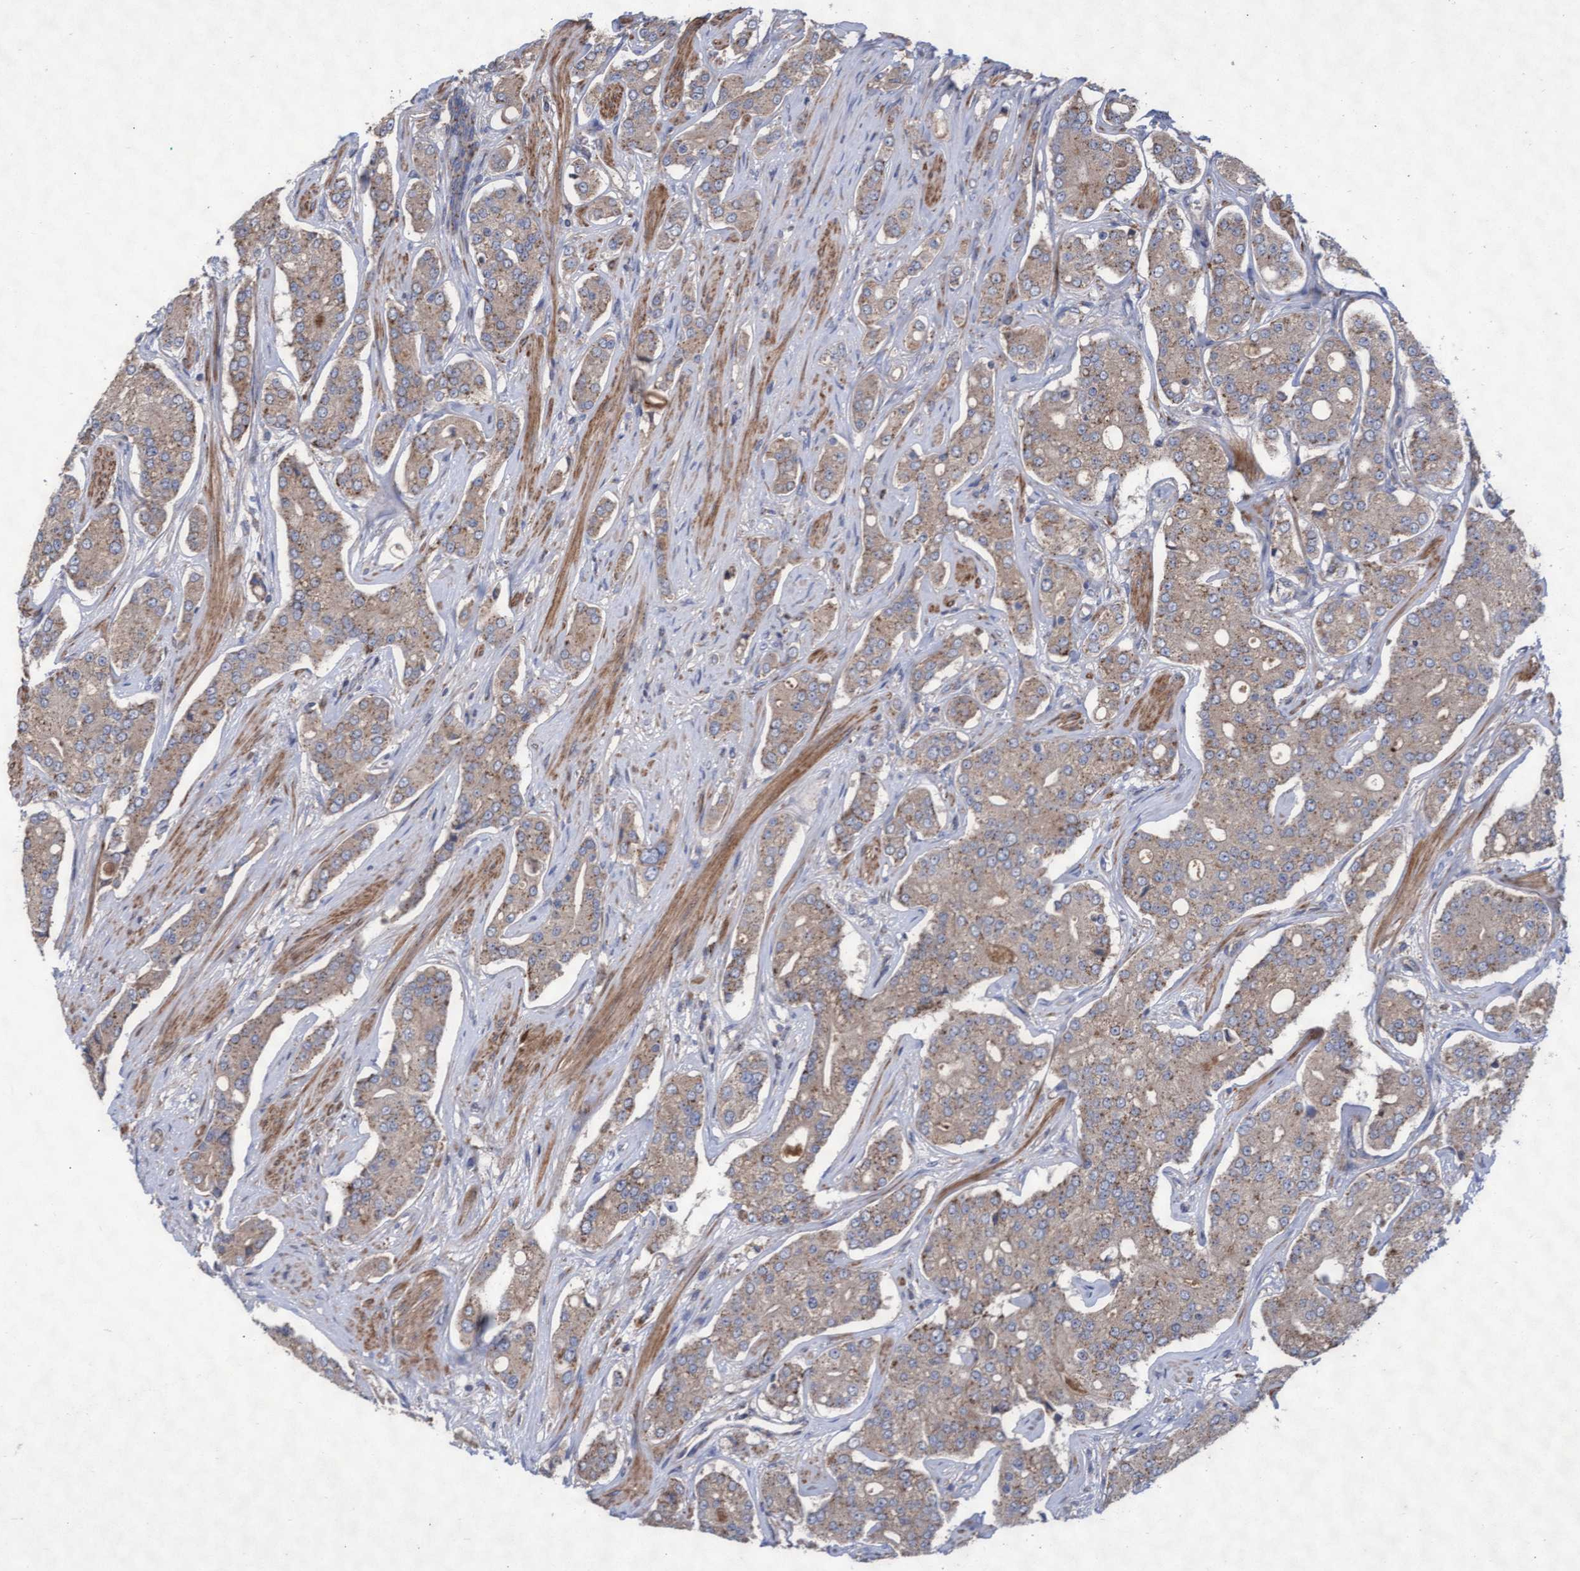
{"staining": {"intensity": "weak", "quantity": ">75%", "location": "cytoplasmic/membranous"}, "tissue": "prostate cancer", "cell_type": "Tumor cells", "image_type": "cancer", "snomed": [{"axis": "morphology", "description": "Adenocarcinoma, High grade"}, {"axis": "topography", "description": "Prostate"}], "caption": "Tumor cells exhibit low levels of weak cytoplasmic/membranous expression in about >75% of cells in prostate cancer. (DAB IHC, brown staining for protein, blue staining for nuclei).", "gene": "ABCF2", "patient": {"sex": "male", "age": 71}}